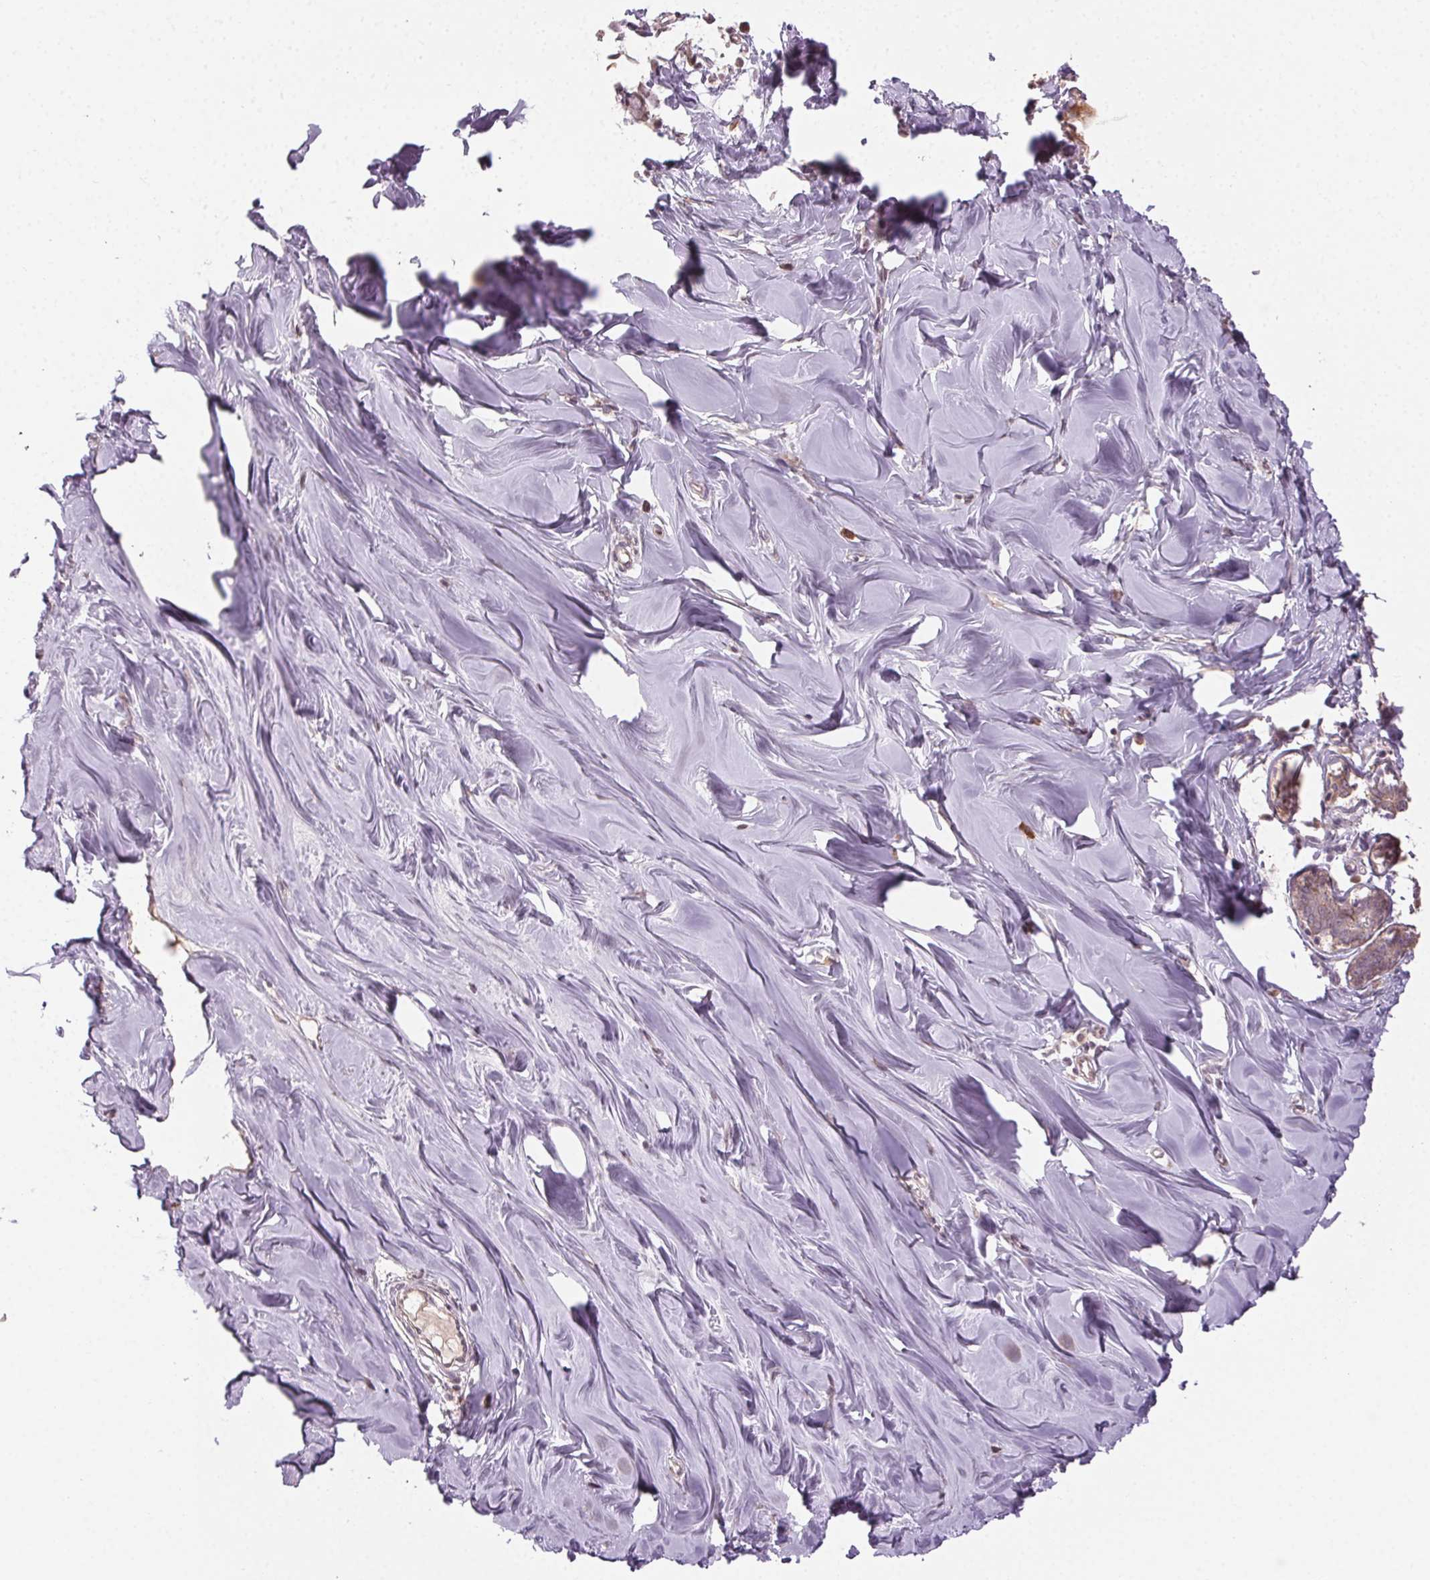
{"staining": {"intensity": "negative", "quantity": "none", "location": "none"}, "tissue": "breast", "cell_type": "Adipocytes", "image_type": "normal", "snomed": [{"axis": "morphology", "description": "Normal tissue, NOS"}, {"axis": "topography", "description": "Breast"}], "caption": "IHC image of unremarkable breast: breast stained with DAB shows no significant protein positivity in adipocytes.", "gene": "ATP1B3", "patient": {"sex": "female", "age": 27}}